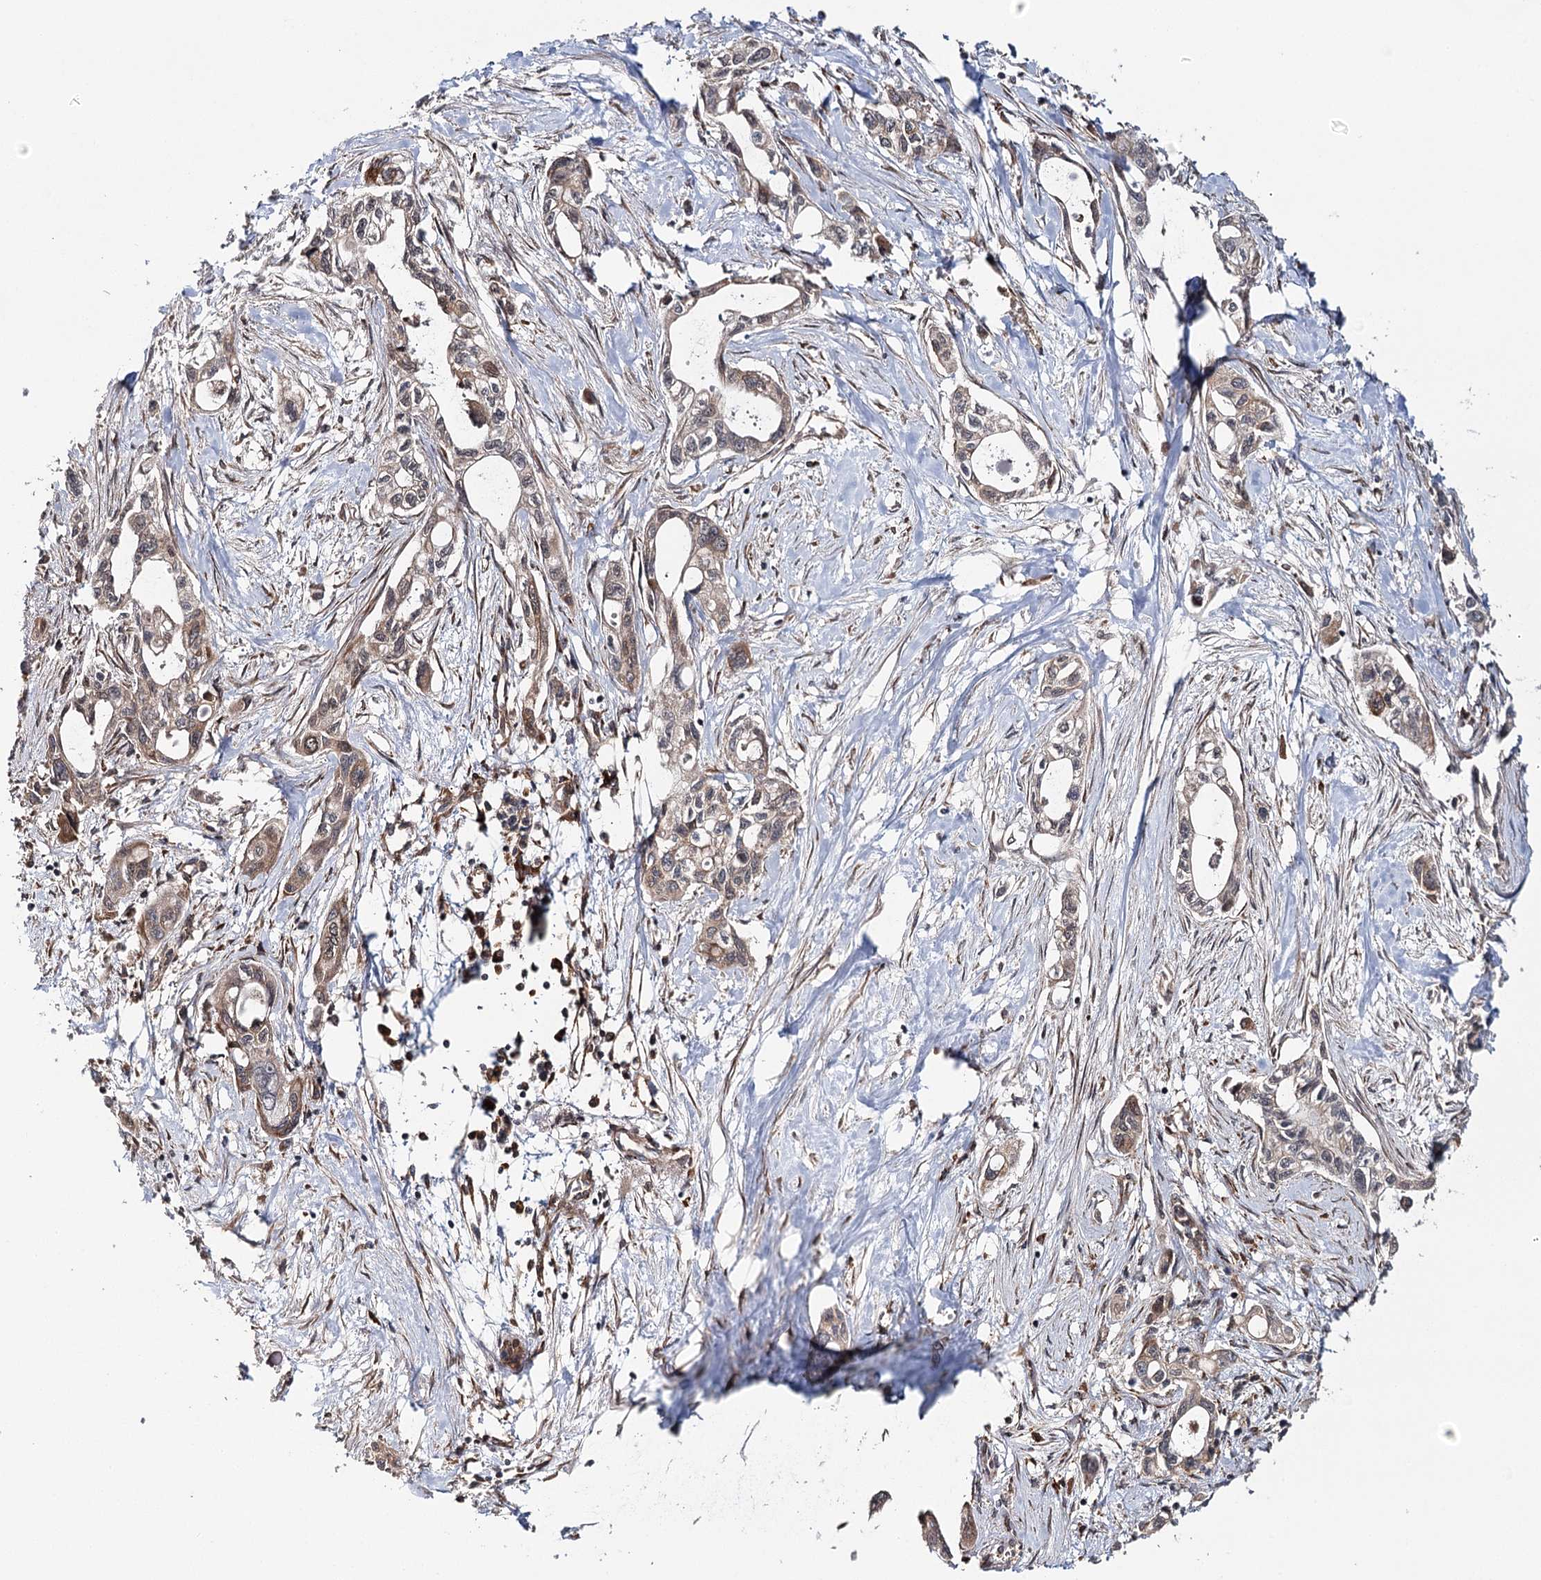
{"staining": {"intensity": "moderate", "quantity": ">75%", "location": "cytoplasmic/membranous"}, "tissue": "pancreatic cancer", "cell_type": "Tumor cells", "image_type": "cancer", "snomed": [{"axis": "morphology", "description": "Adenocarcinoma, NOS"}, {"axis": "topography", "description": "Pancreas"}], "caption": "An IHC histopathology image of neoplastic tissue is shown. Protein staining in brown labels moderate cytoplasmic/membranous positivity in adenocarcinoma (pancreatic) within tumor cells.", "gene": "MKNK1", "patient": {"sex": "male", "age": 75}}